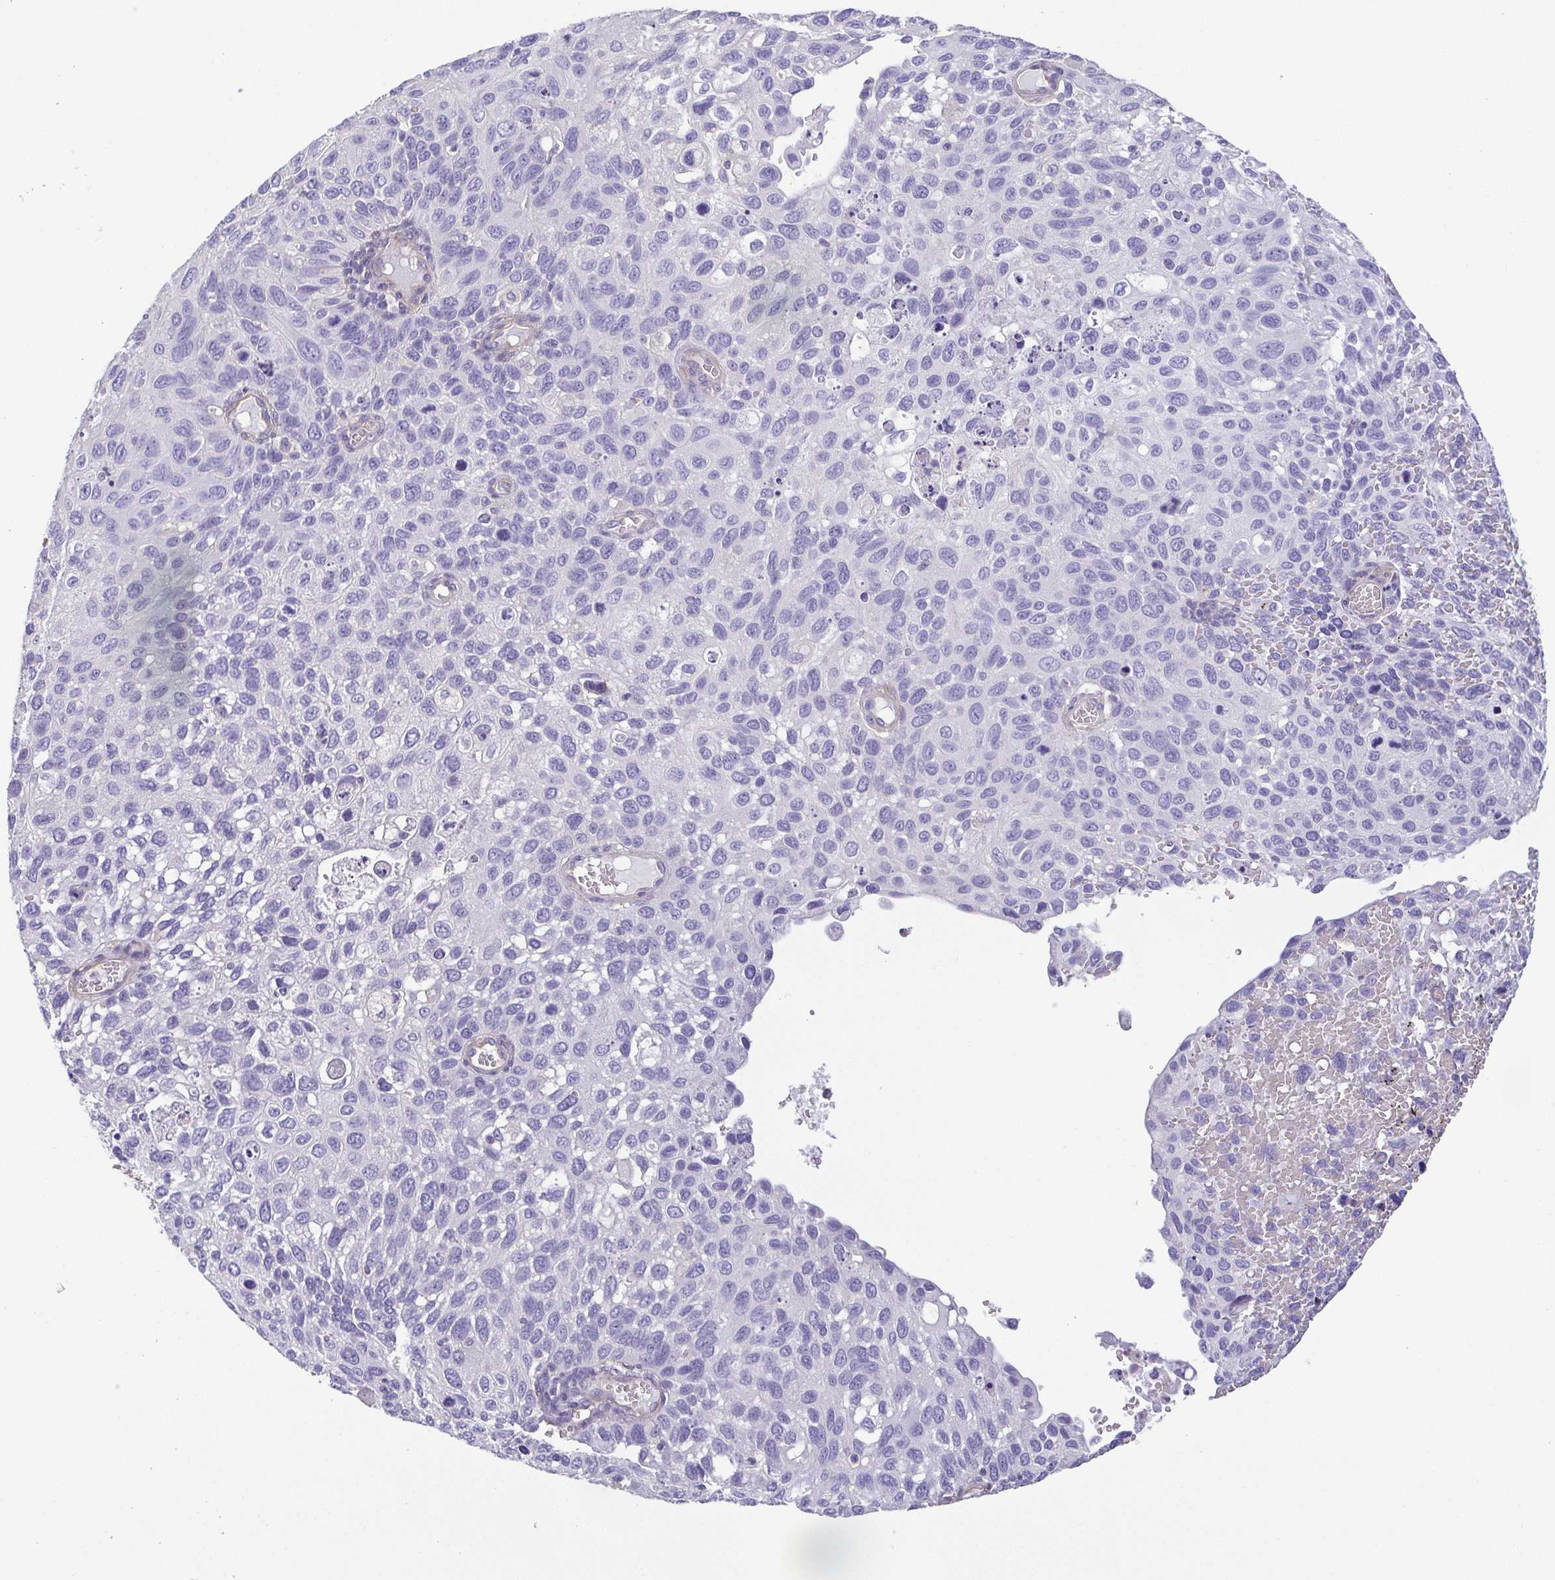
{"staining": {"intensity": "negative", "quantity": "none", "location": "none"}, "tissue": "cervical cancer", "cell_type": "Tumor cells", "image_type": "cancer", "snomed": [{"axis": "morphology", "description": "Squamous cell carcinoma, NOS"}, {"axis": "topography", "description": "Cervix"}], "caption": "Cervical cancer was stained to show a protein in brown. There is no significant expression in tumor cells.", "gene": "MYL6", "patient": {"sex": "female", "age": 70}}